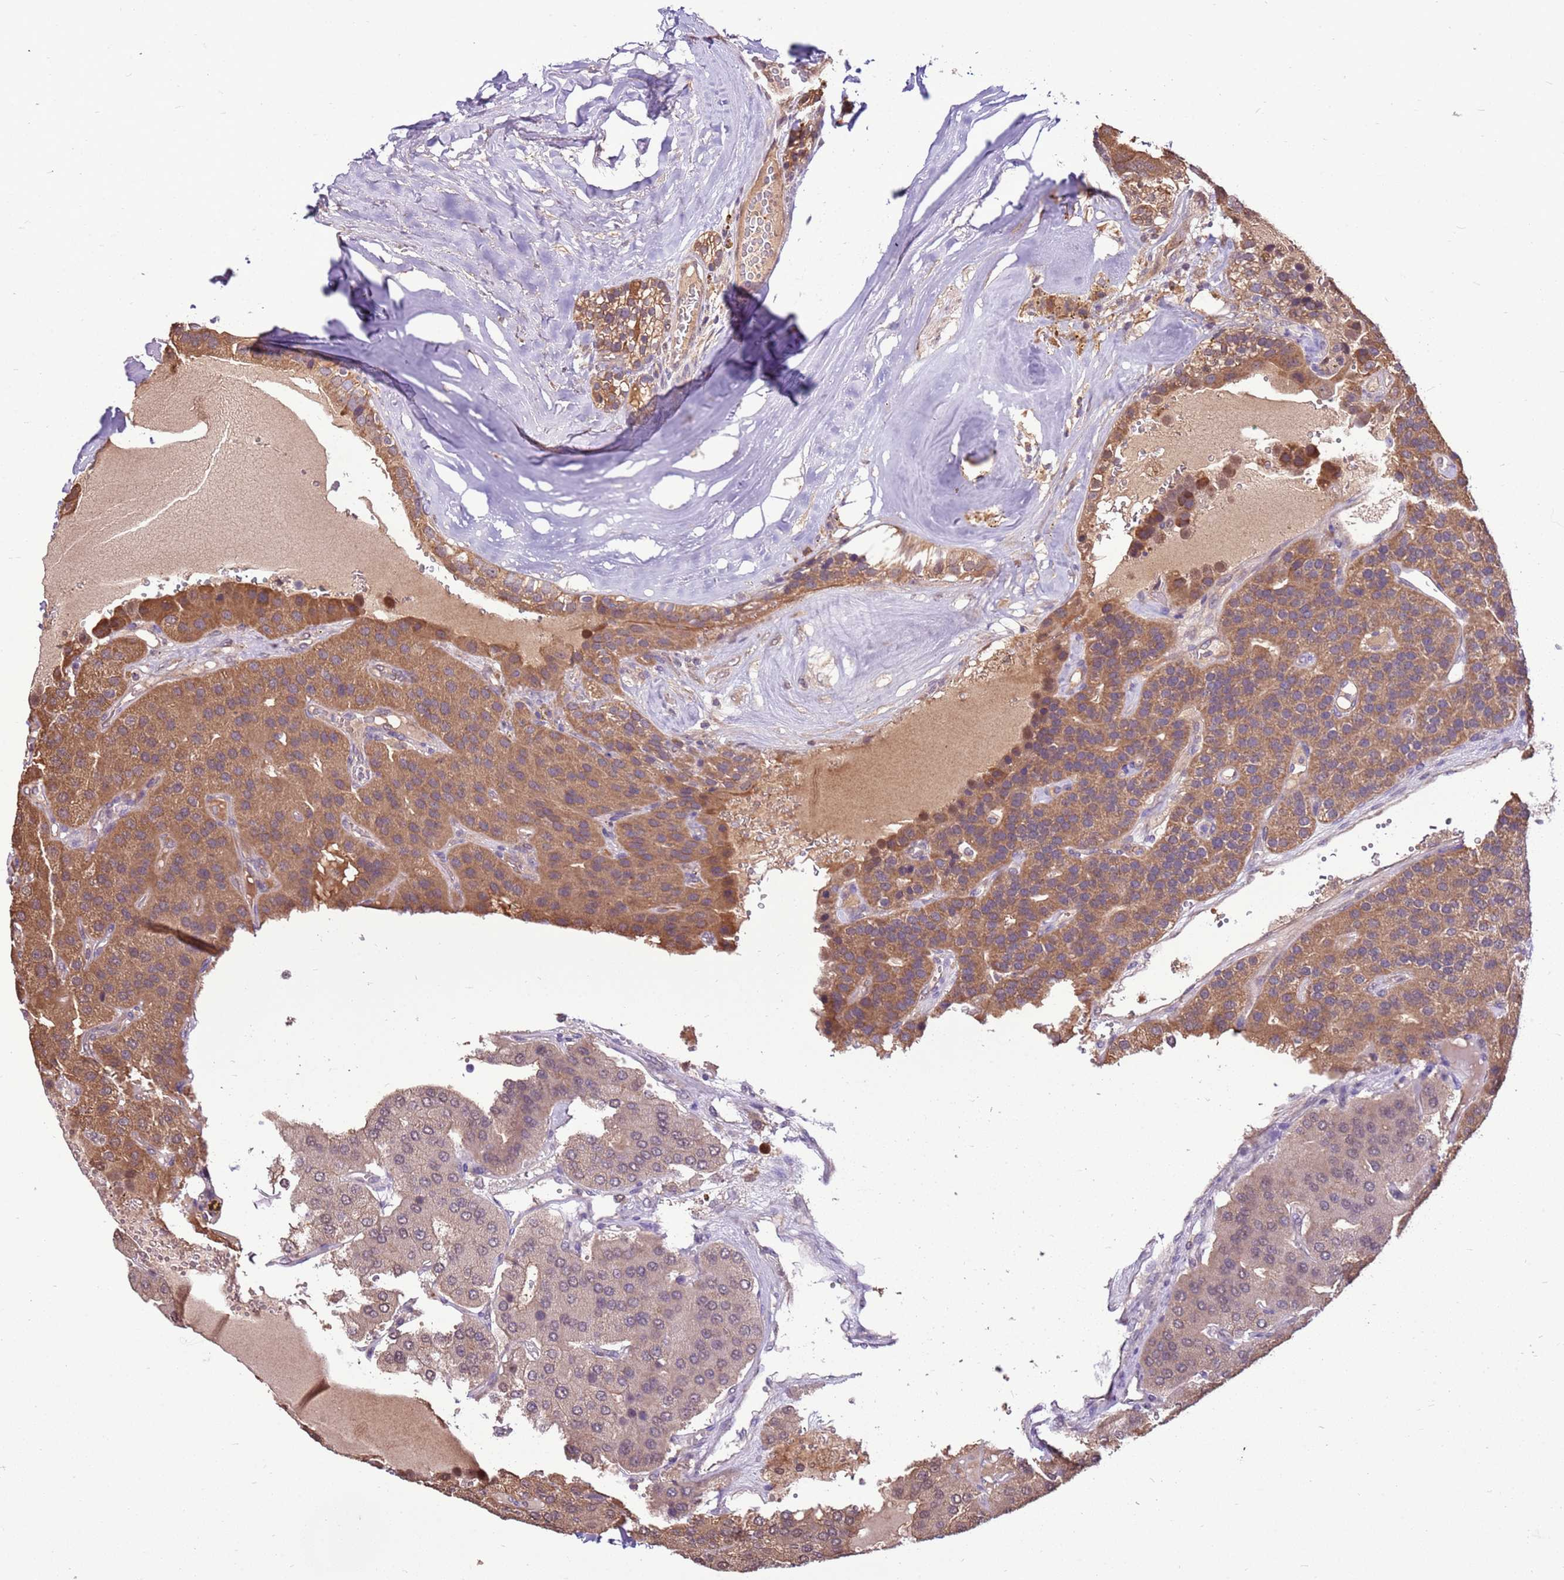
{"staining": {"intensity": "moderate", "quantity": ">75%", "location": "cytoplasmic/membranous"}, "tissue": "parathyroid gland", "cell_type": "Glandular cells", "image_type": "normal", "snomed": [{"axis": "morphology", "description": "Normal tissue, NOS"}, {"axis": "morphology", "description": "Adenoma, NOS"}, {"axis": "topography", "description": "Parathyroid gland"}], "caption": "The histopathology image shows immunohistochemical staining of benign parathyroid gland. There is moderate cytoplasmic/membranous positivity is identified in approximately >75% of glandular cells.", "gene": "BBS5", "patient": {"sex": "female", "age": 86}}